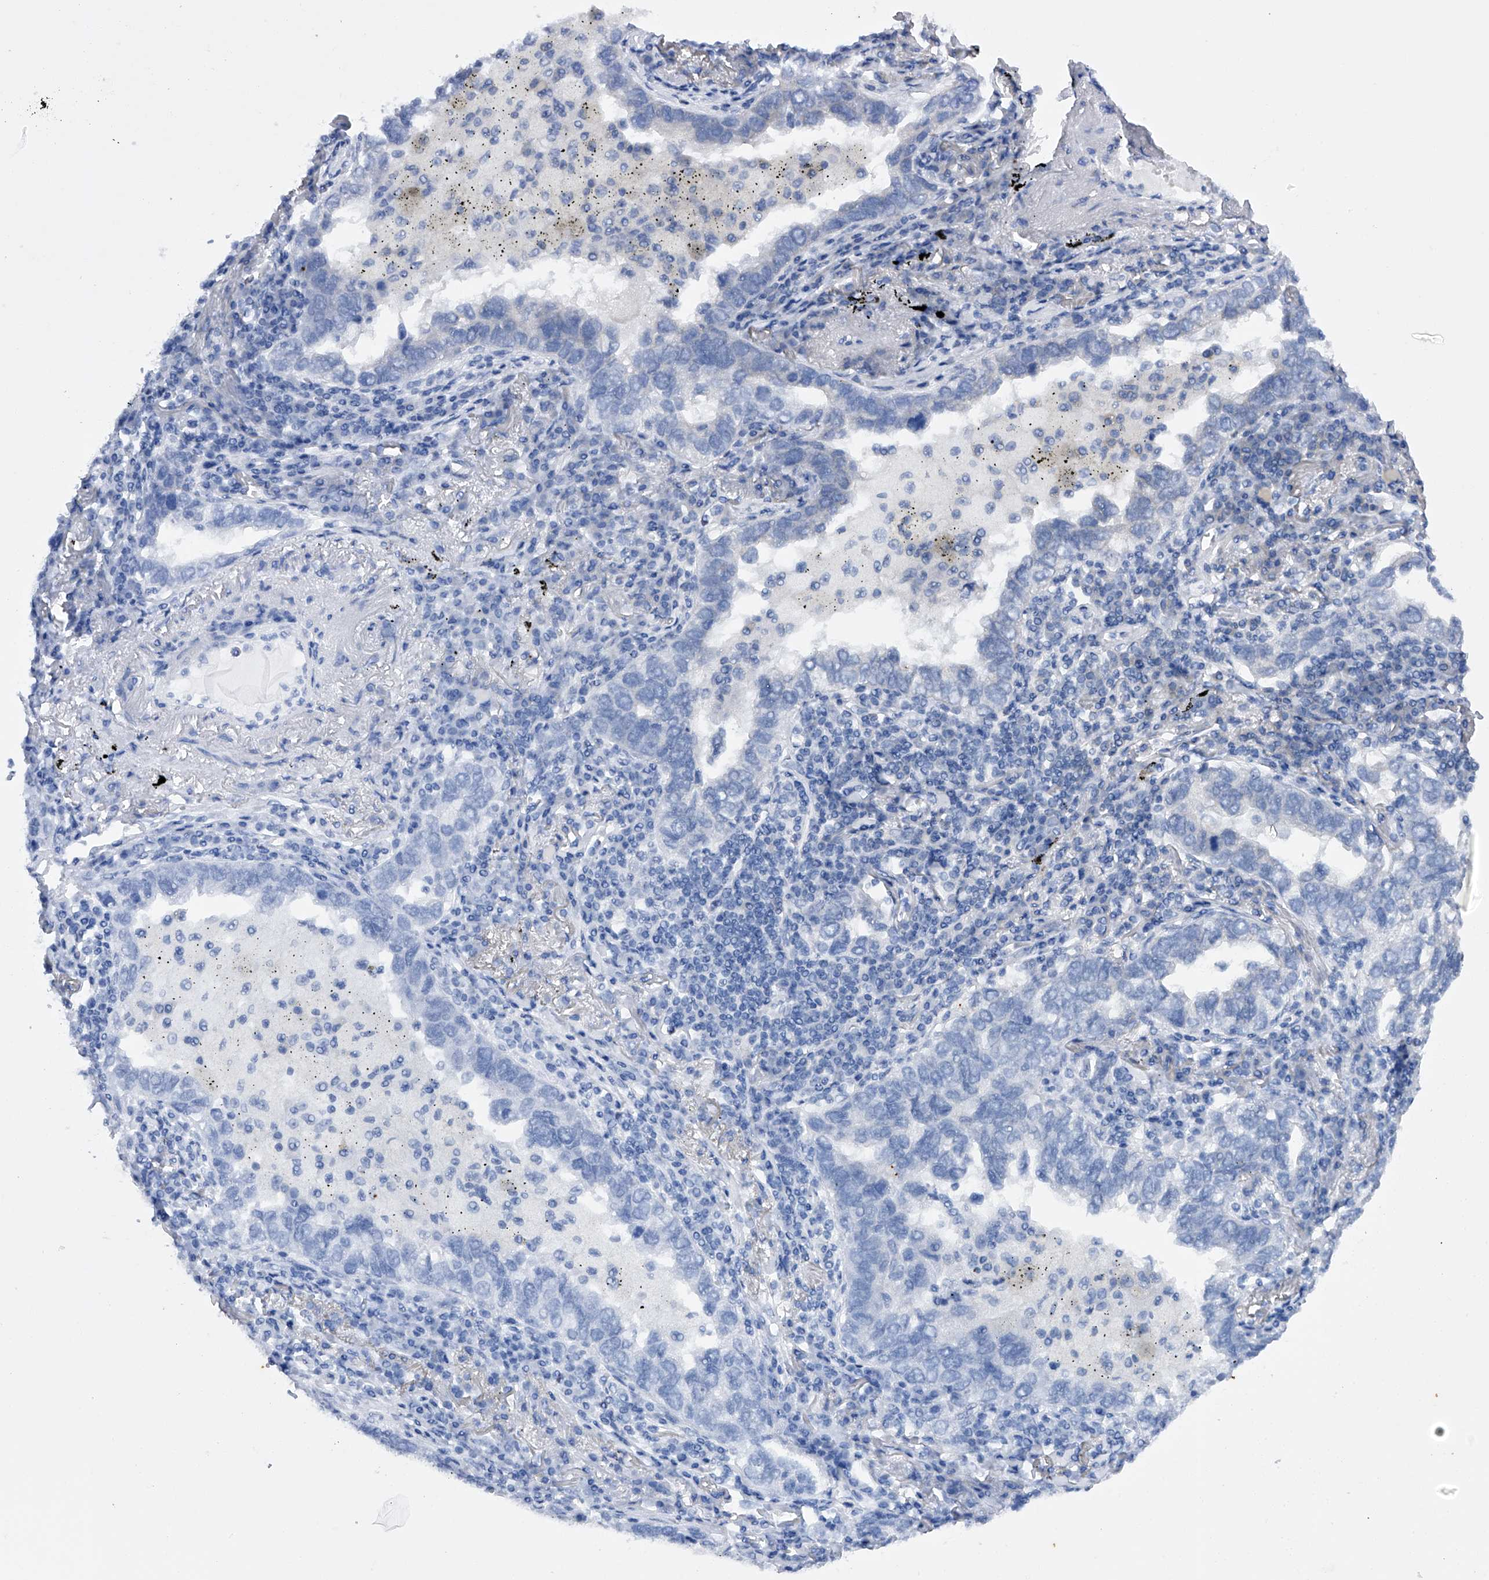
{"staining": {"intensity": "negative", "quantity": "none", "location": "none"}, "tissue": "lung cancer", "cell_type": "Tumor cells", "image_type": "cancer", "snomed": [{"axis": "morphology", "description": "Adenocarcinoma, NOS"}, {"axis": "topography", "description": "Lung"}], "caption": "This micrograph is of lung adenocarcinoma stained with immunohistochemistry (IHC) to label a protein in brown with the nuclei are counter-stained blue. There is no positivity in tumor cells.", "gene": "MLYCD", "patient": {"sex": "male", "age": 65}}